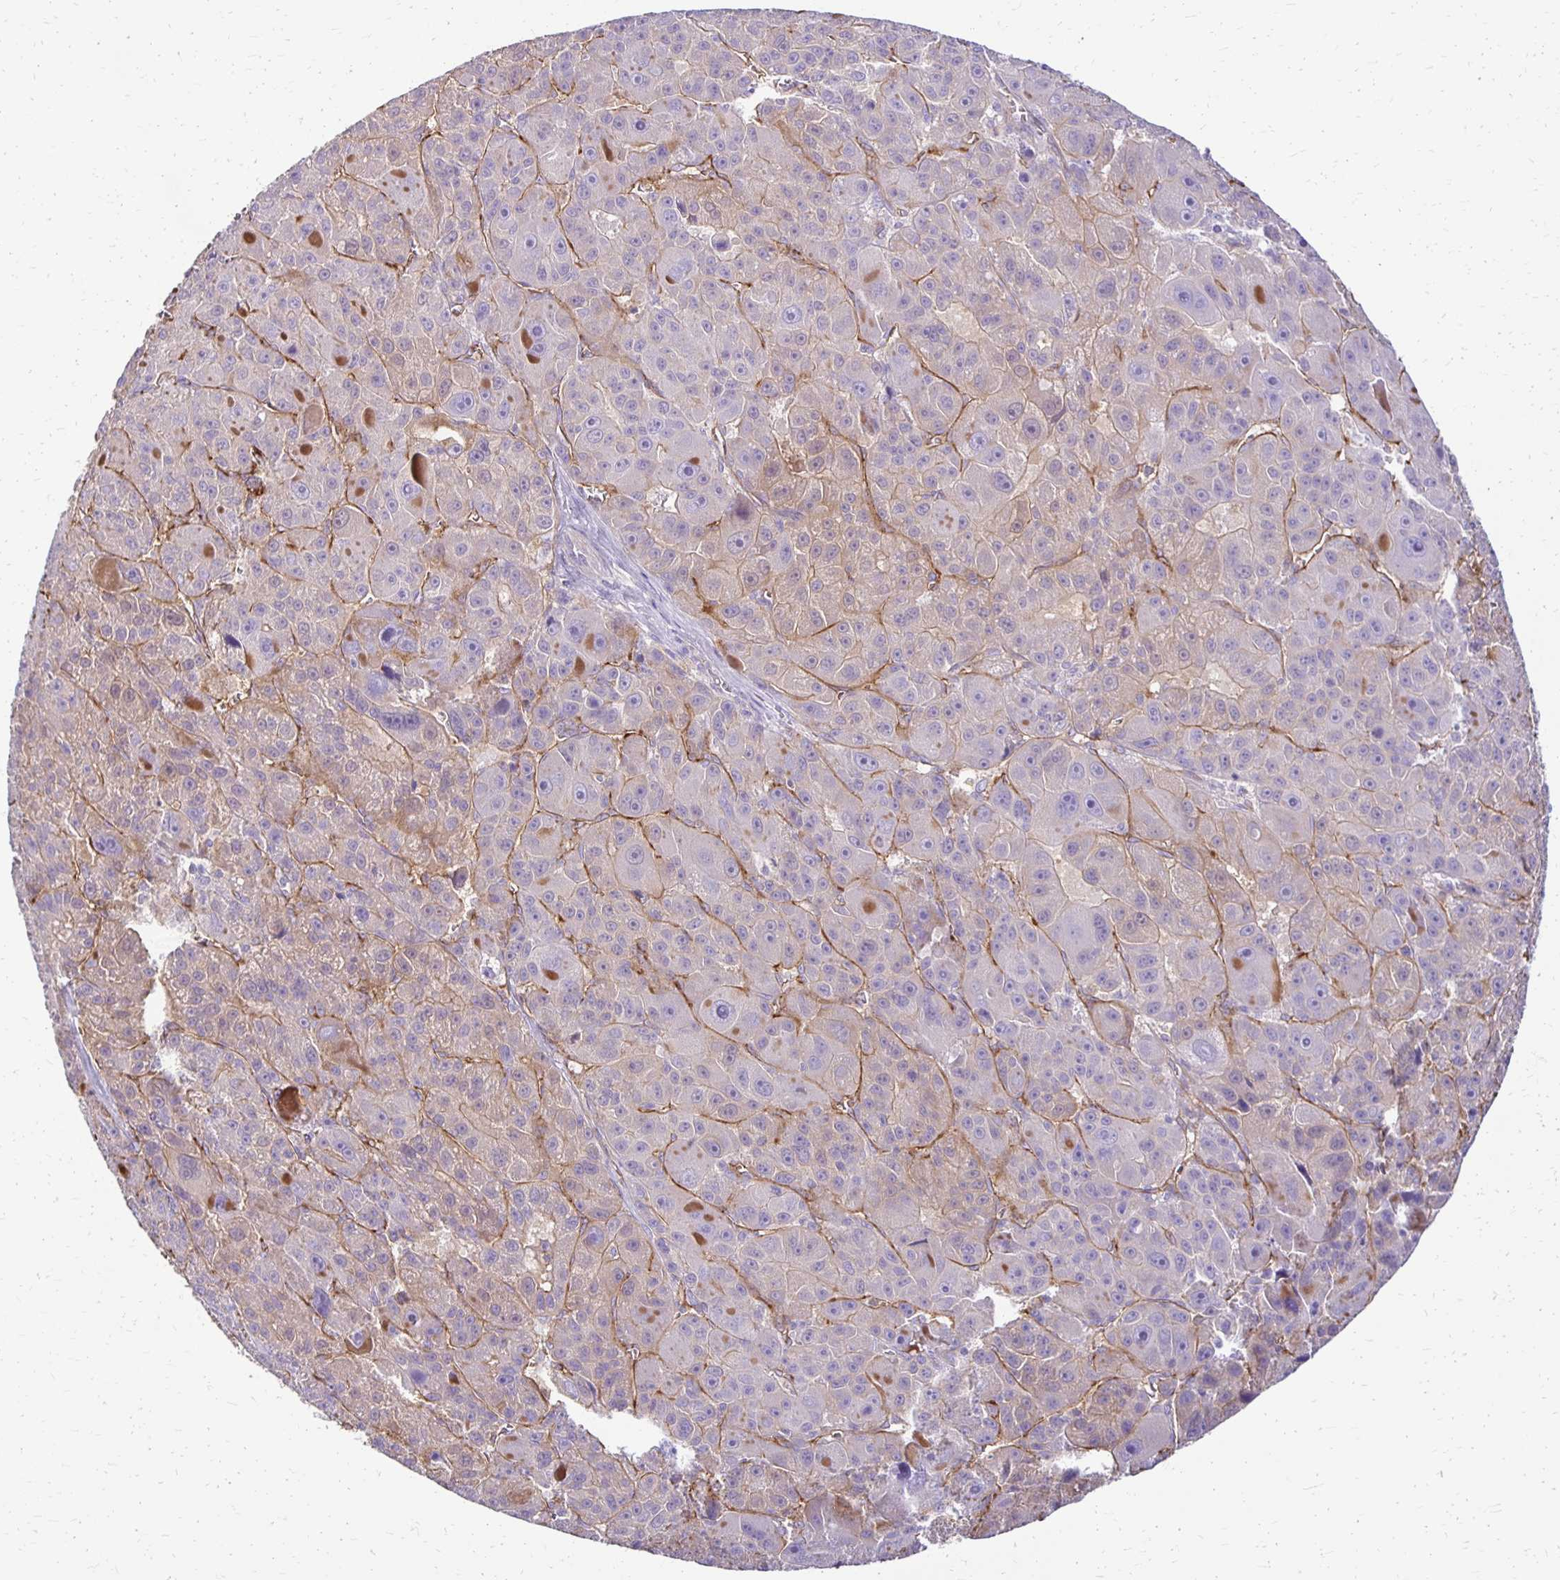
{"staining": {"intensity": "weak", "quantity": "<25%", "location": "cytoplasmic/membranous"}, "tissue": "liver cancer", "cell_type": "Tumor cells", "image_type": "cancer", "snomed": [{"axis": "morphology", "description": "Carcinoma, Hepatocellular, NOS"}, {"axis": "topography", "description": "Liver"}], "caption": "Micrograph shows no significant protein expression in tumor cells of hepatocellular carcinoma (liver).", "gene": "TTYH1", "patient": {"sex": "male", "age": 76}}